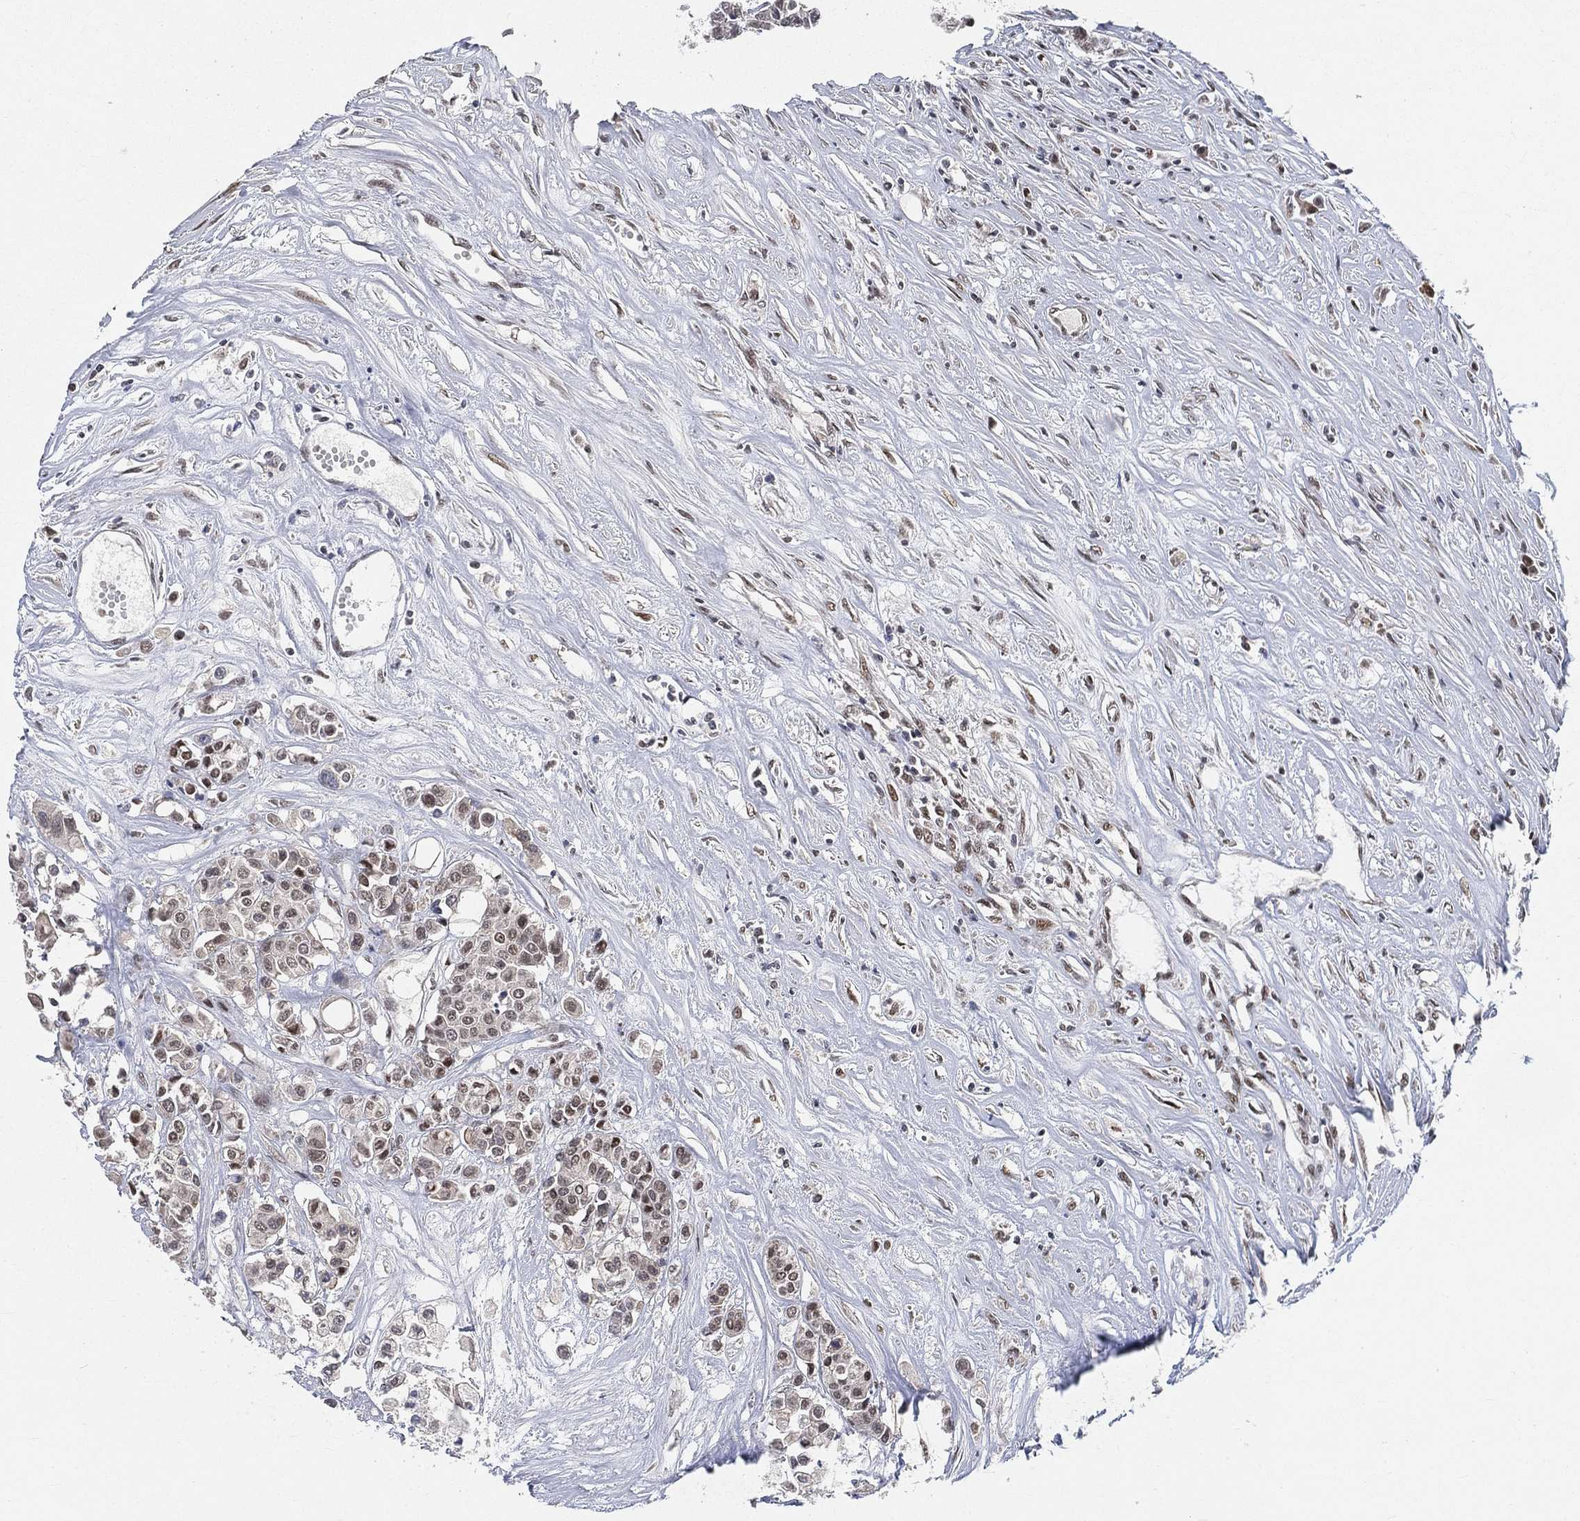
{"staining": {"intensity": "weak", "quantity": "<25%", "location": "nuclear"}, "tissue": "carcinoid", "cell_type": "Tumor cells", "image_type": "cancer", "snomed": [{"axis": "morphology", "description": "Carcinoid, malignant, NOS"}, {"axis": "topography", "description": "Colon"}], "caption": "Human malignant carcinoid stained for a protein using immunohistochemistry (IHC) demonstrates no positivity in tumor cells.", "gene": "YLPM1", "patient": {"sex": "male", "age": 81}}